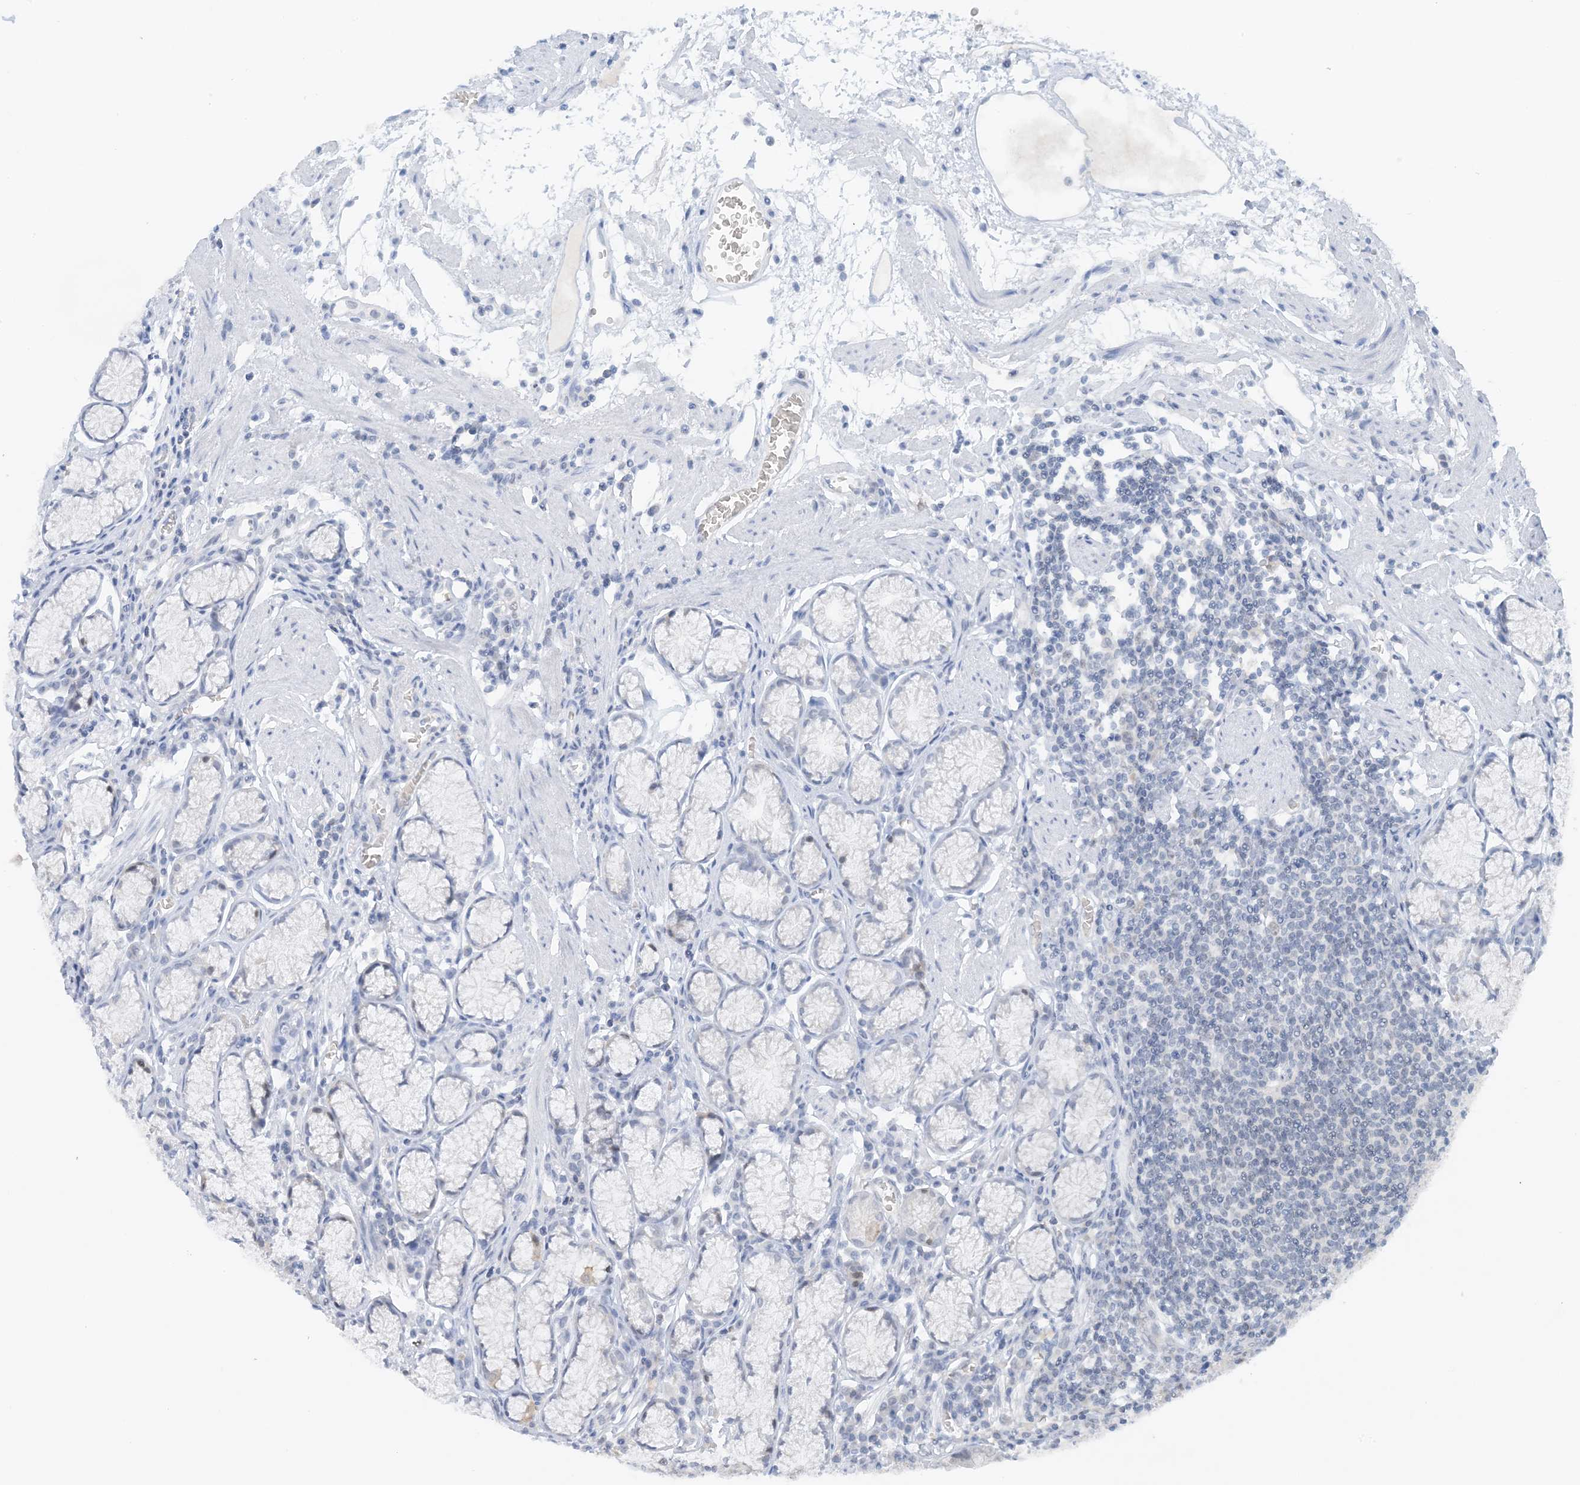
{"staining": {"intensity": "moderate", "quantity": "<25%", "location": "nuclear"}, "tissue": "stomach", "cell_type": "Glandular cells", "image_type": "normal", "snomed": [{"axis": "morphology", "description": "Normal tissue, NOS"}, {"axis": "topography", "description": "Stomach"}], "caption": "This is a photomicrograph of IHC staining of unremarkable stomach, which shows moderate staining in the nuclear of glandular cells.", "gene": "UBE2E1", "patient": {"sex": "male", "age": 55}}